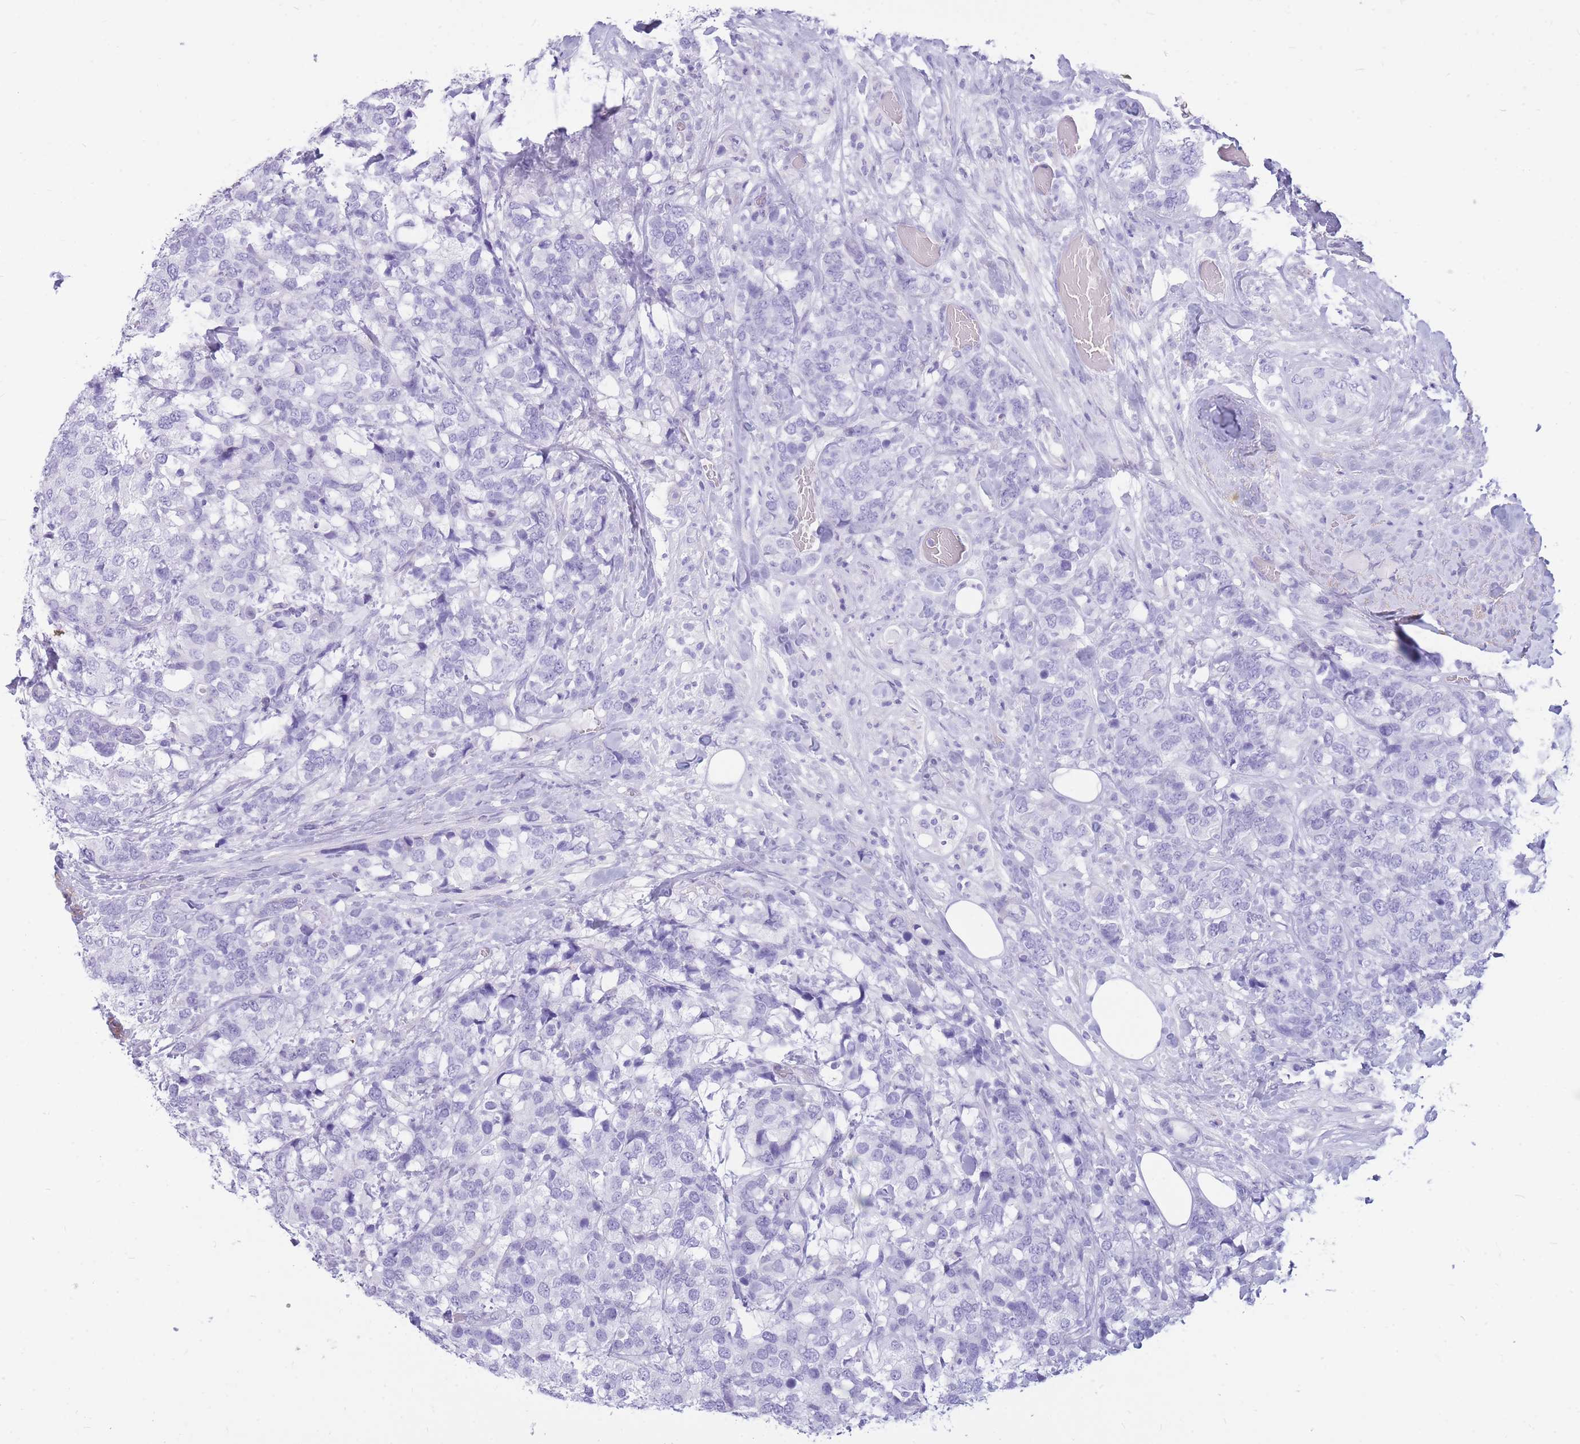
{"staining": {"intensity": "negative", "quantity": "none", "location": "none"}, "tissue": "breast cancer", "cell_type": "Tumor cells", "image_type": "cancer", "snomed": [{"axis": "morphology", "description": "Lobular carcinoma"}, {"axis": "topography", "description": "Breast"}], "caption": "Tumor cells are negative for protein expression in human breast cancer.", "gene": "CYP21A2", "patient": {"sex": "female", "age": 59}}